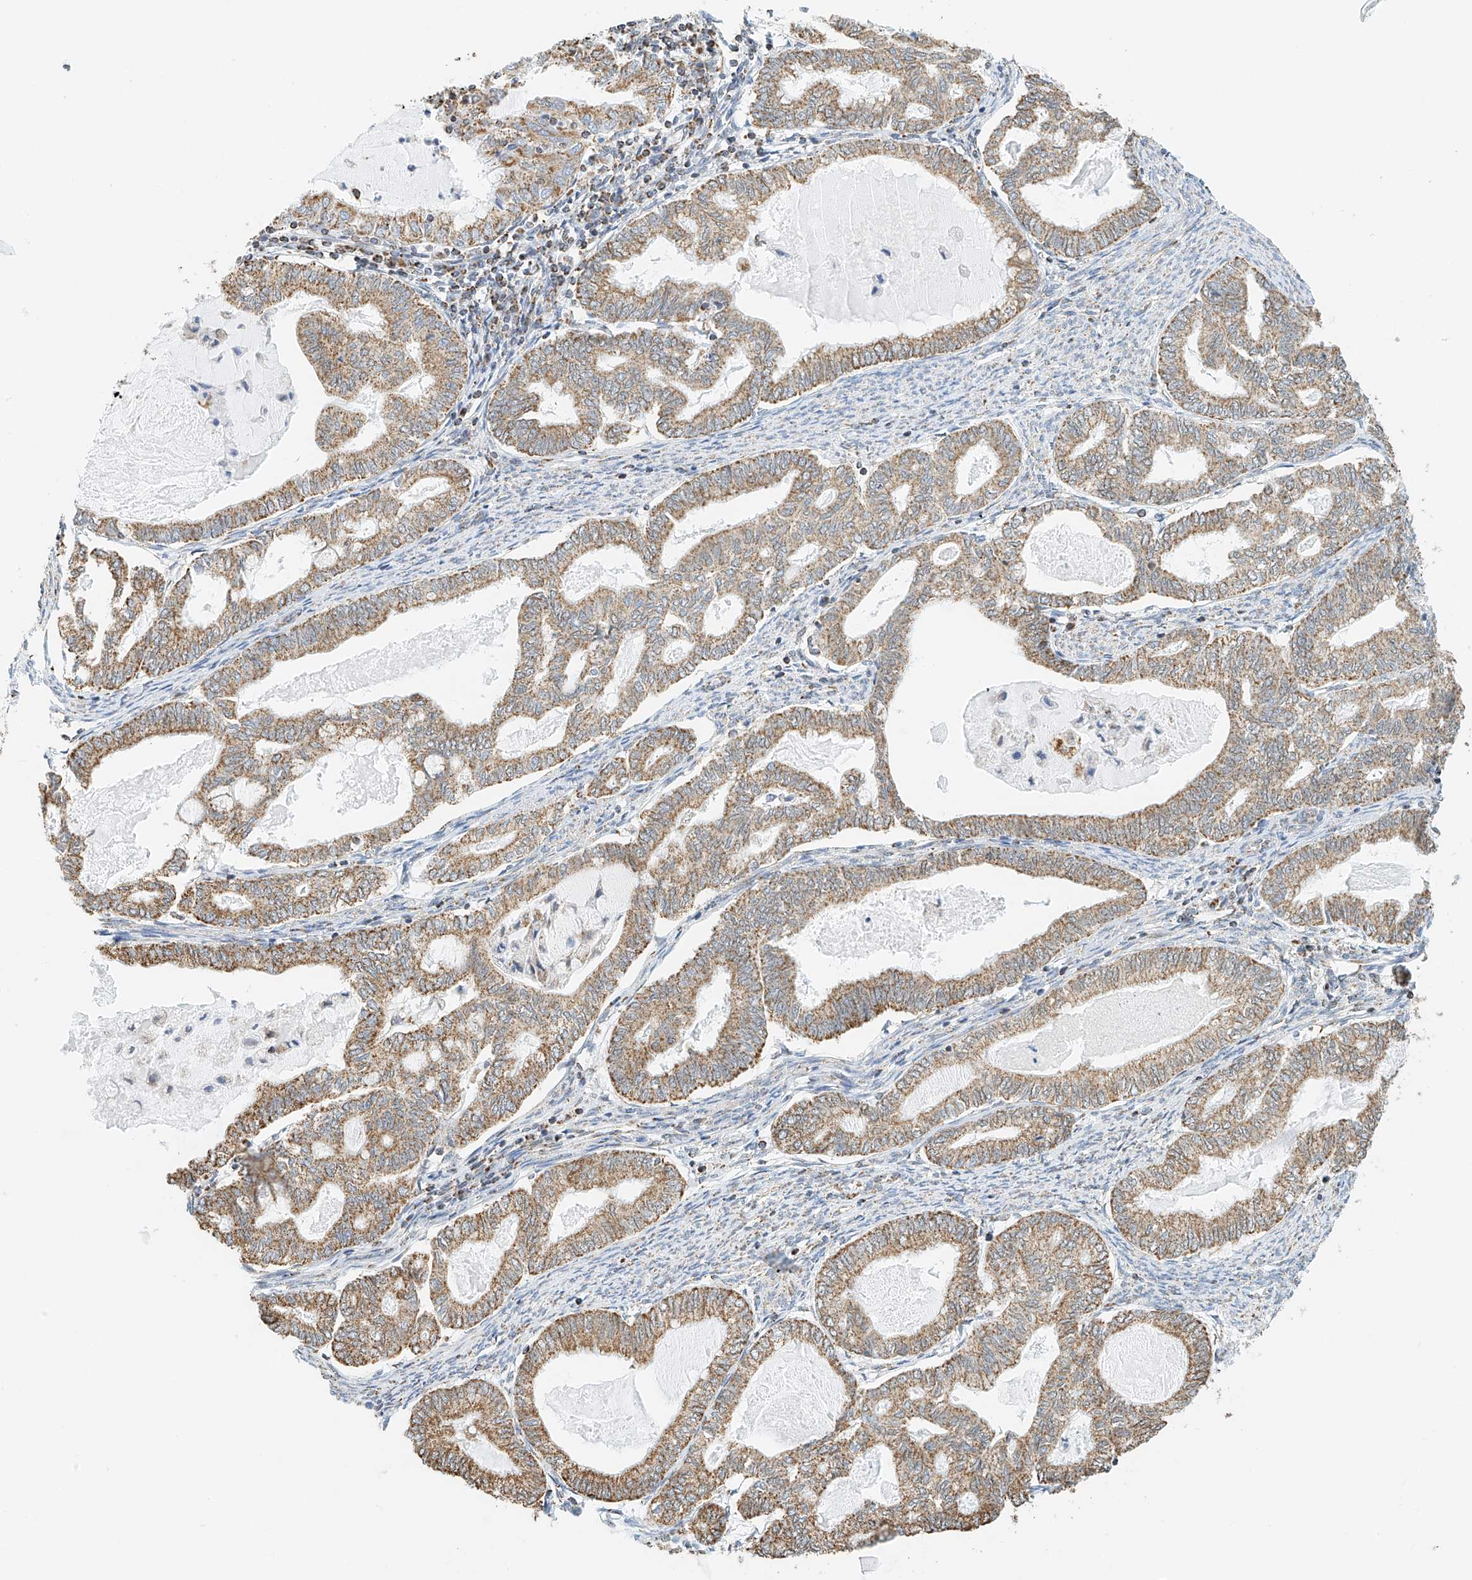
{"staining": {"intensity": "moderate", "quantity": ">75%", "location": "cytoplasmic/membranous"}, "tissue": "endometrial cancer", "cell_type": "Tumor cells", "image_type": "cancer", "snomed": [{"axis": "morphology", "description": "Adenocarcinoma, NOS"}, {"axis": "topography", "description": "Endometrium"}], "caption": "Immunohistochemistry (DAB (3,3'-diaminobenzidine)) staining of human endometrial cancer demonstrates moderate cytoplasmic/membranous protein expression in approximately >75% of tumor cells.", "gene": "NALCN", "patient": {"sex": "female", "age": 79}}